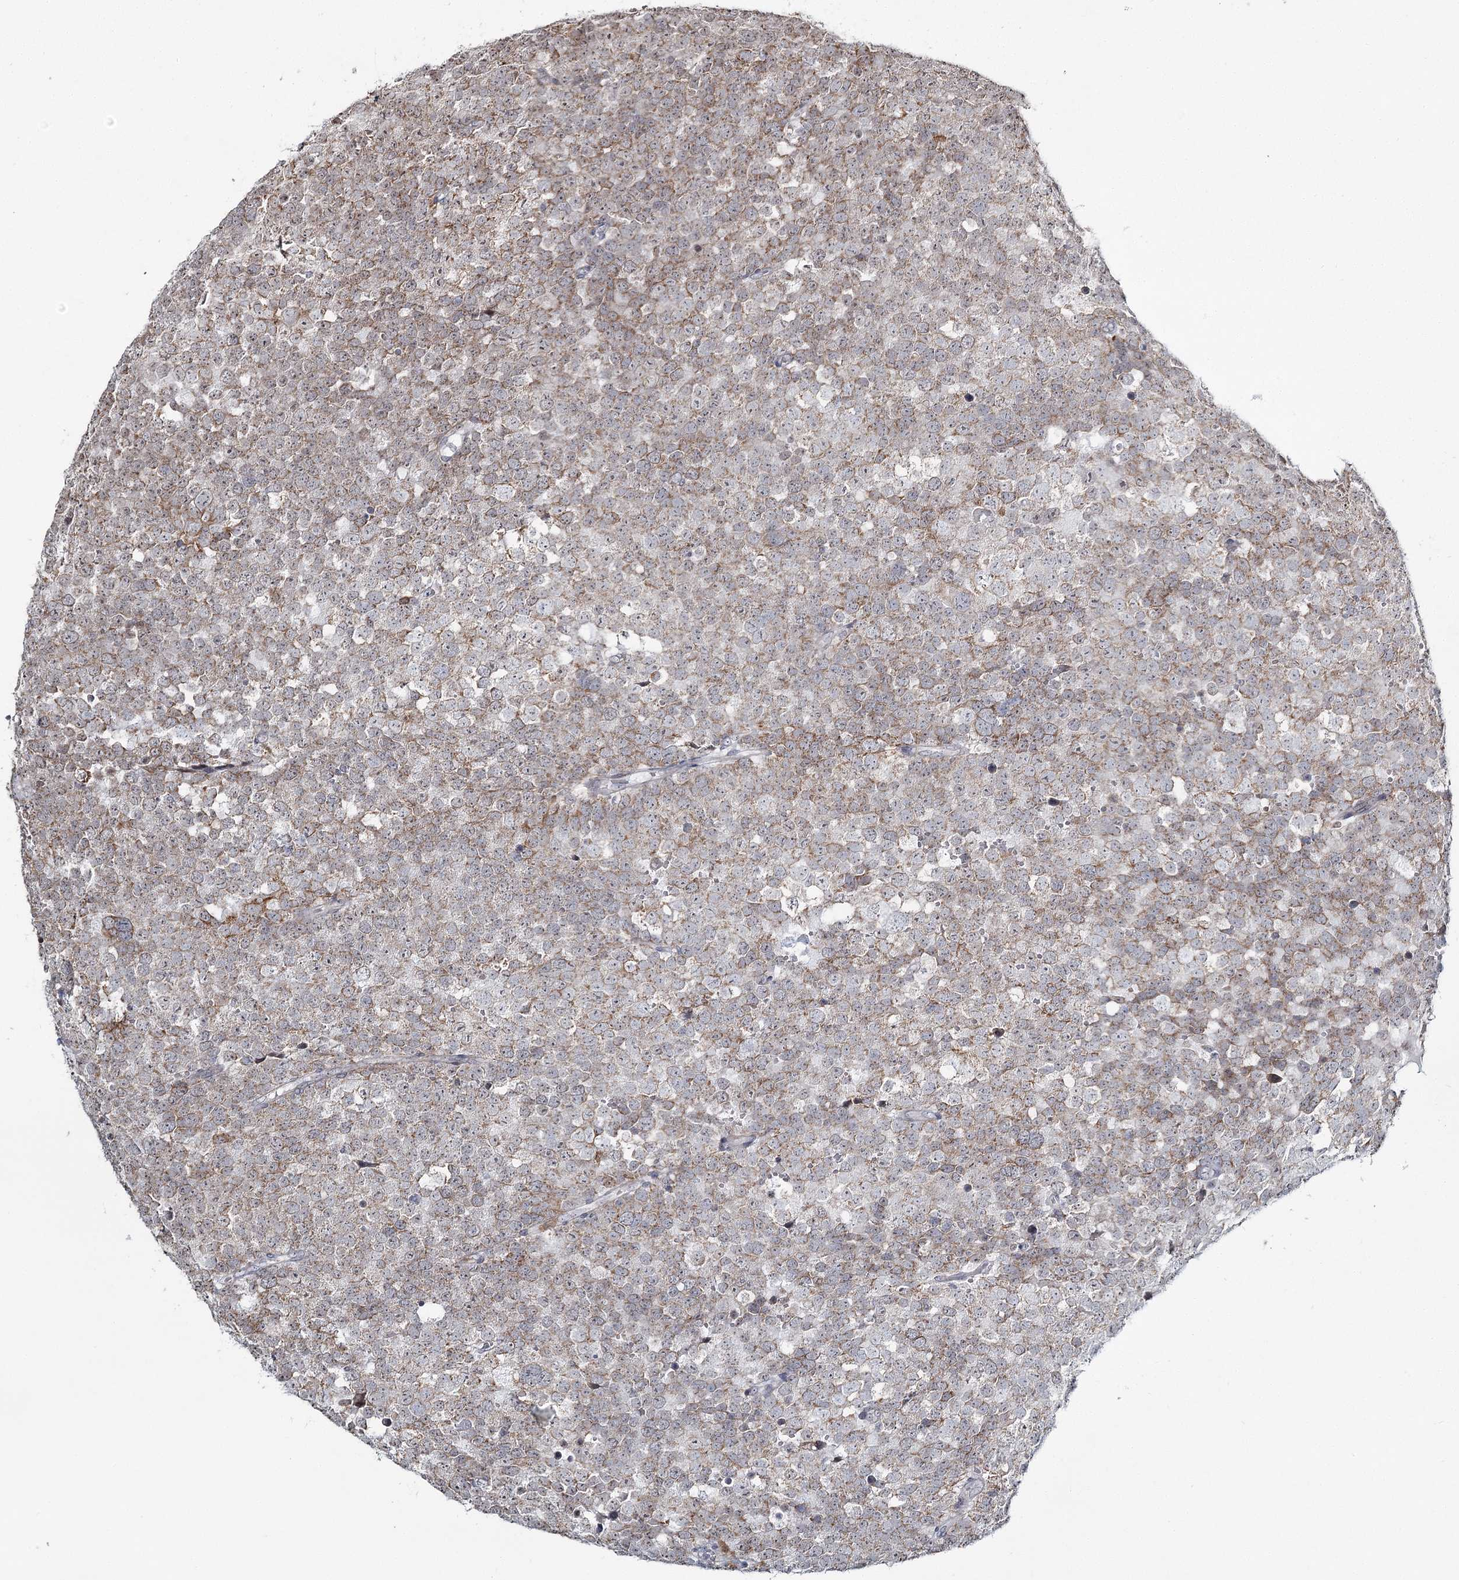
{"staining": {"intensity": "moderate", "quantity": ">75%", "location": "cytoplasmic/membranous"}, "tissue": "testis cancer", "cell_type": "Tumor cells", "image_type": "cancer", "snomed": [{"axis": "morphology", "description": "Seminoma, NOS"}, {"axis": "topography", "description": "Testis"}], "caption": "Testis cancer (seminoma) stained with a protein marker reveals moderate staining in tumor cells.", "gene": "ATAD1", "patient": {"sex": "male", "age": 71}}